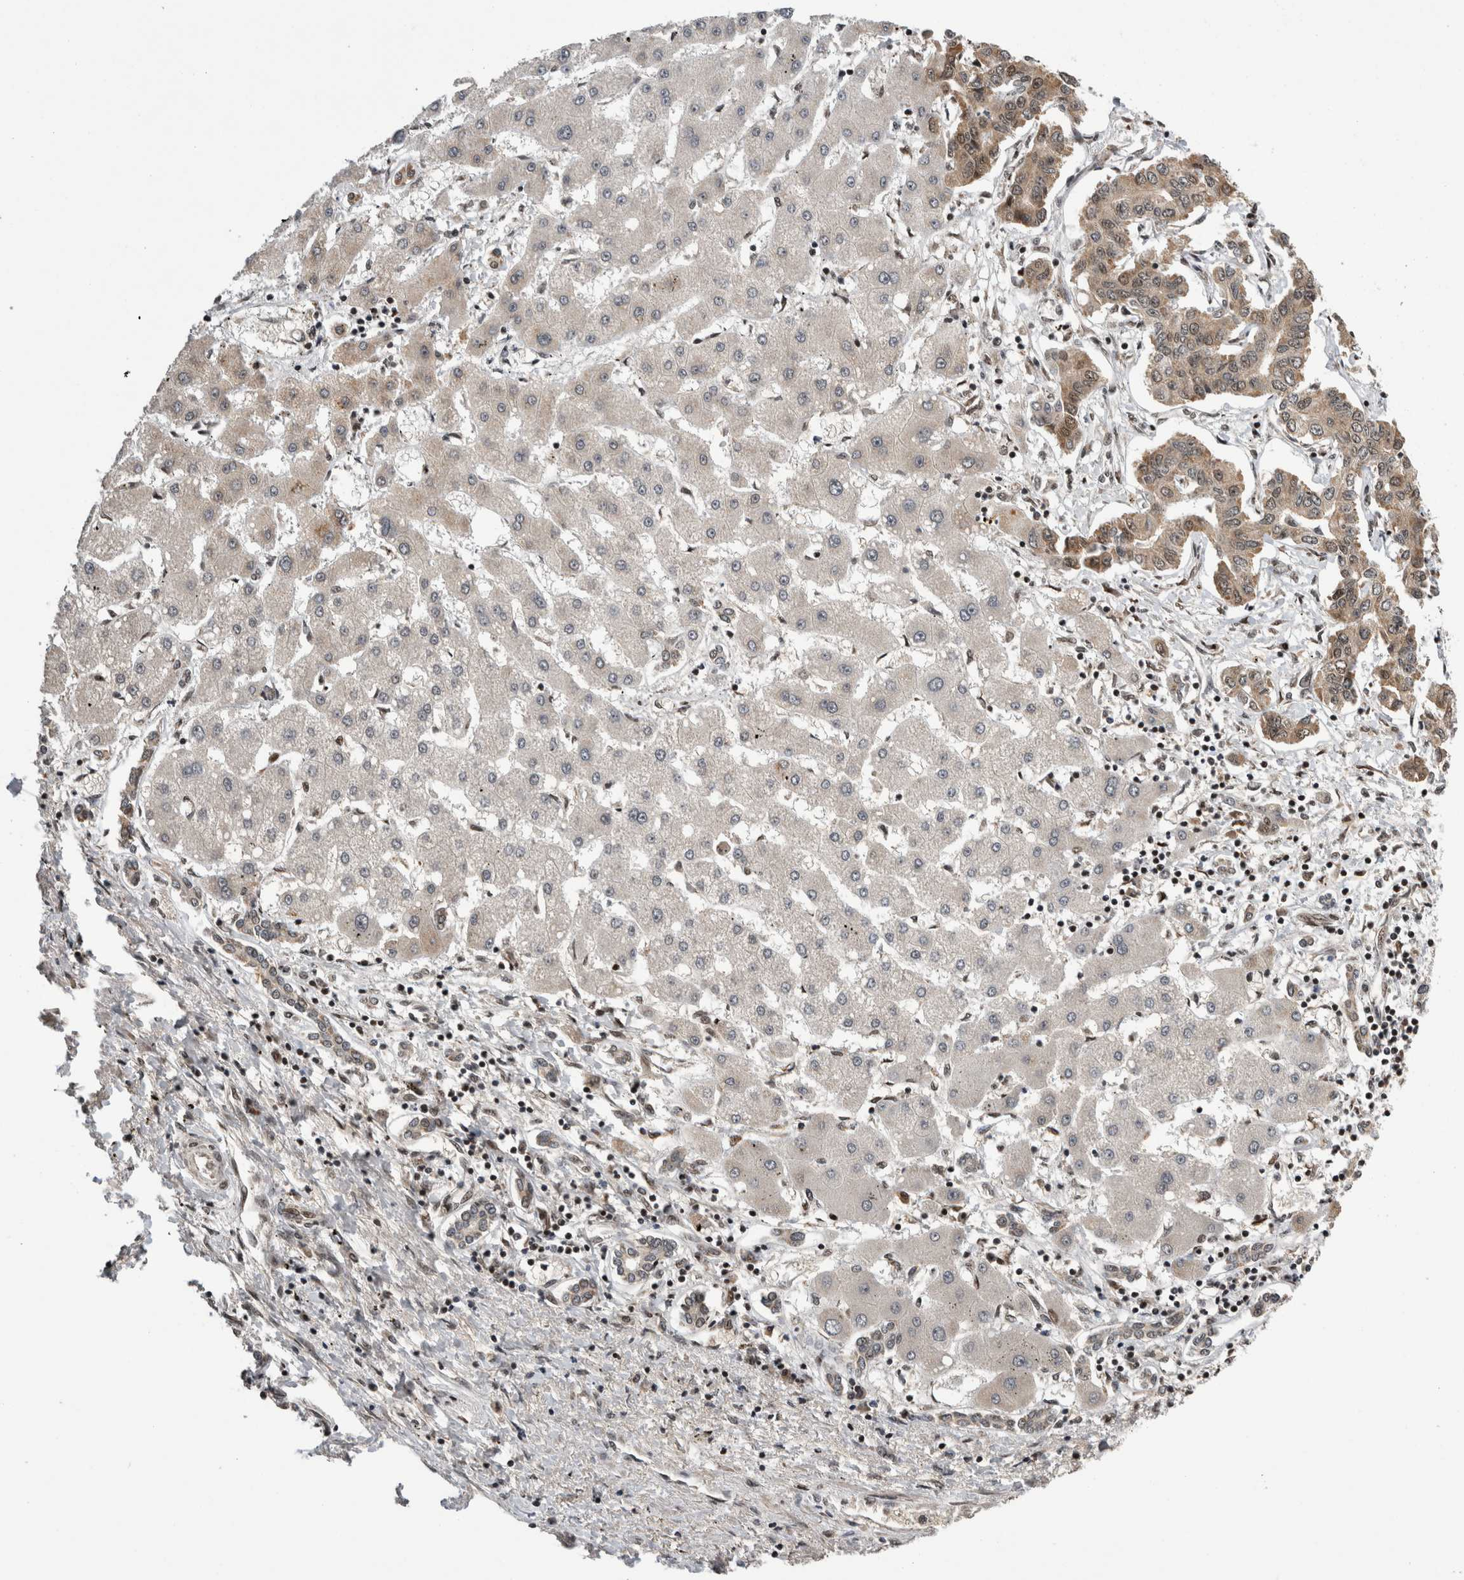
{"staining": {"intensity": "weak", "quantity": ">75%", "location": "cytoplasmic/membranous,nuclear"}, "tissue": "liver cancer", "cell_type": "Tumor cells", "image_type": "cancer", "snomed": [{"axis": "morphology", "description": "Cholangiocarcinoma"}, {"axis": "topography", "description": "Liver"}], "caption": "This photomicrograph shows immunohistochemistry staining of liver cholangiocarcinoma, with low weak cytoplasmic/membranous and nuclear expression in about >75% of tumor cells.", "gene": "CPSF2", "patient": {"sex": "male", "age": 59}}